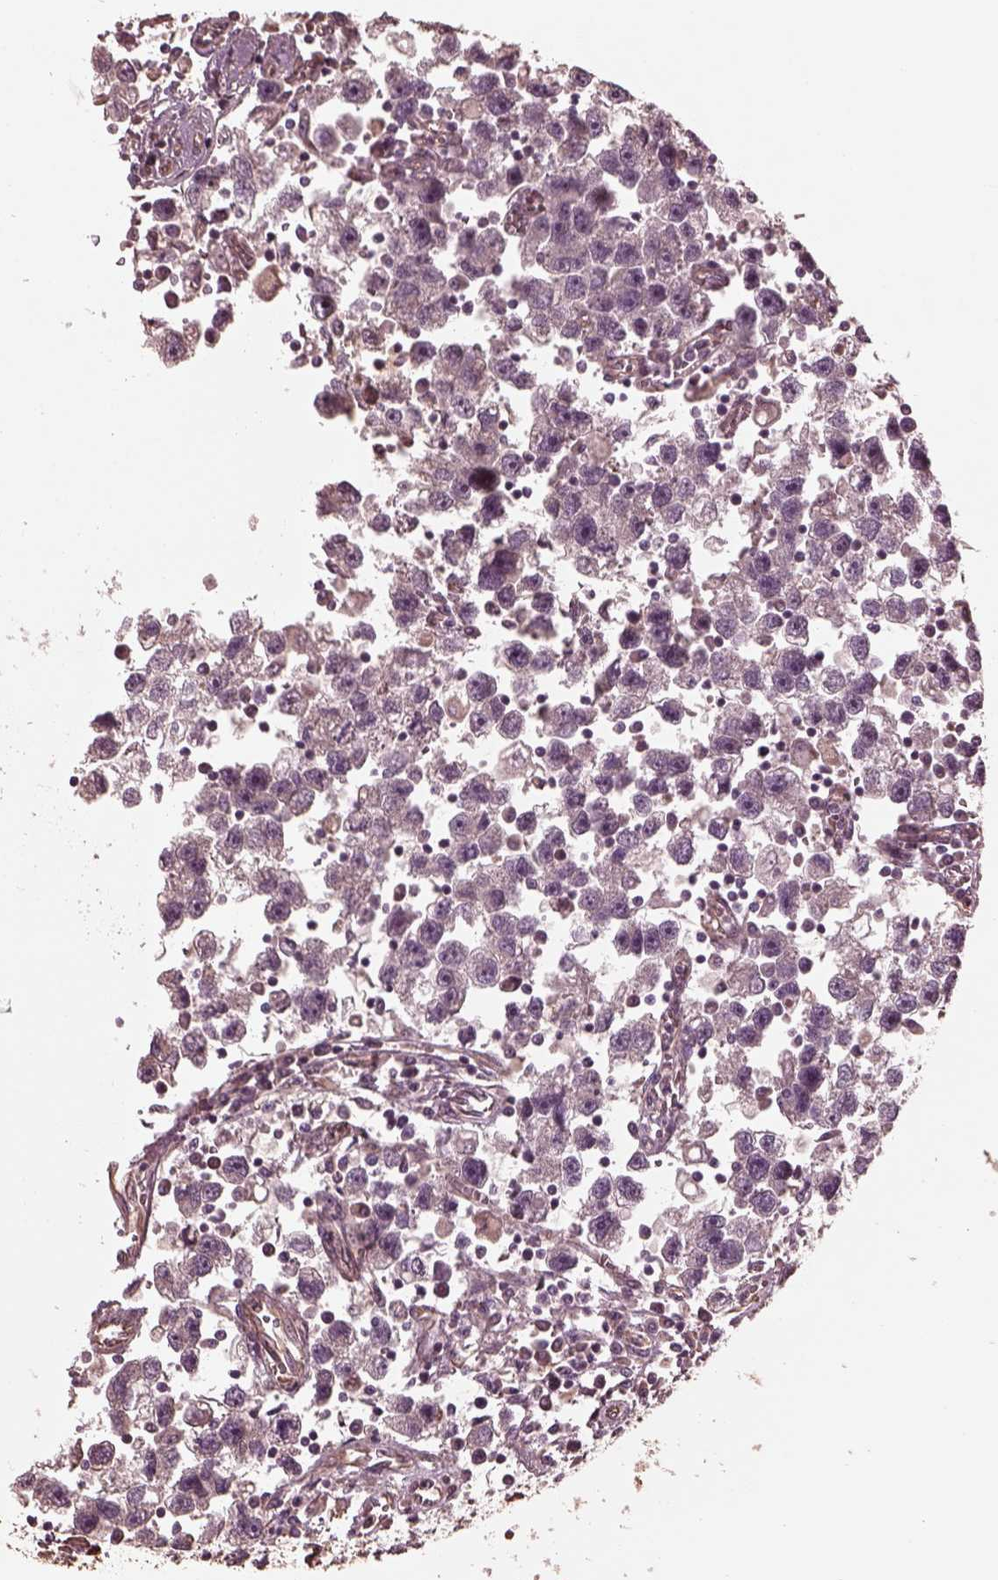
{"staining": {"intensity": "negative", "quantity": "none", "location": "none"}, "tissue": "testis cancer", "cell_type": "Tumor cells", "image_type": "cancer", "snomed": [{"axis": "morphology", "description": "Seminoma, NOS"}, {"axis": "topography", "description": "Testis"}], "caption": "Human testis cancer (seminoma) stained for a protein using immunohistochemistry (IHC) reveals no staining in tumor cells.", "gene": "GTPBP1", "patient": {"sex": "male", "age": 30}}